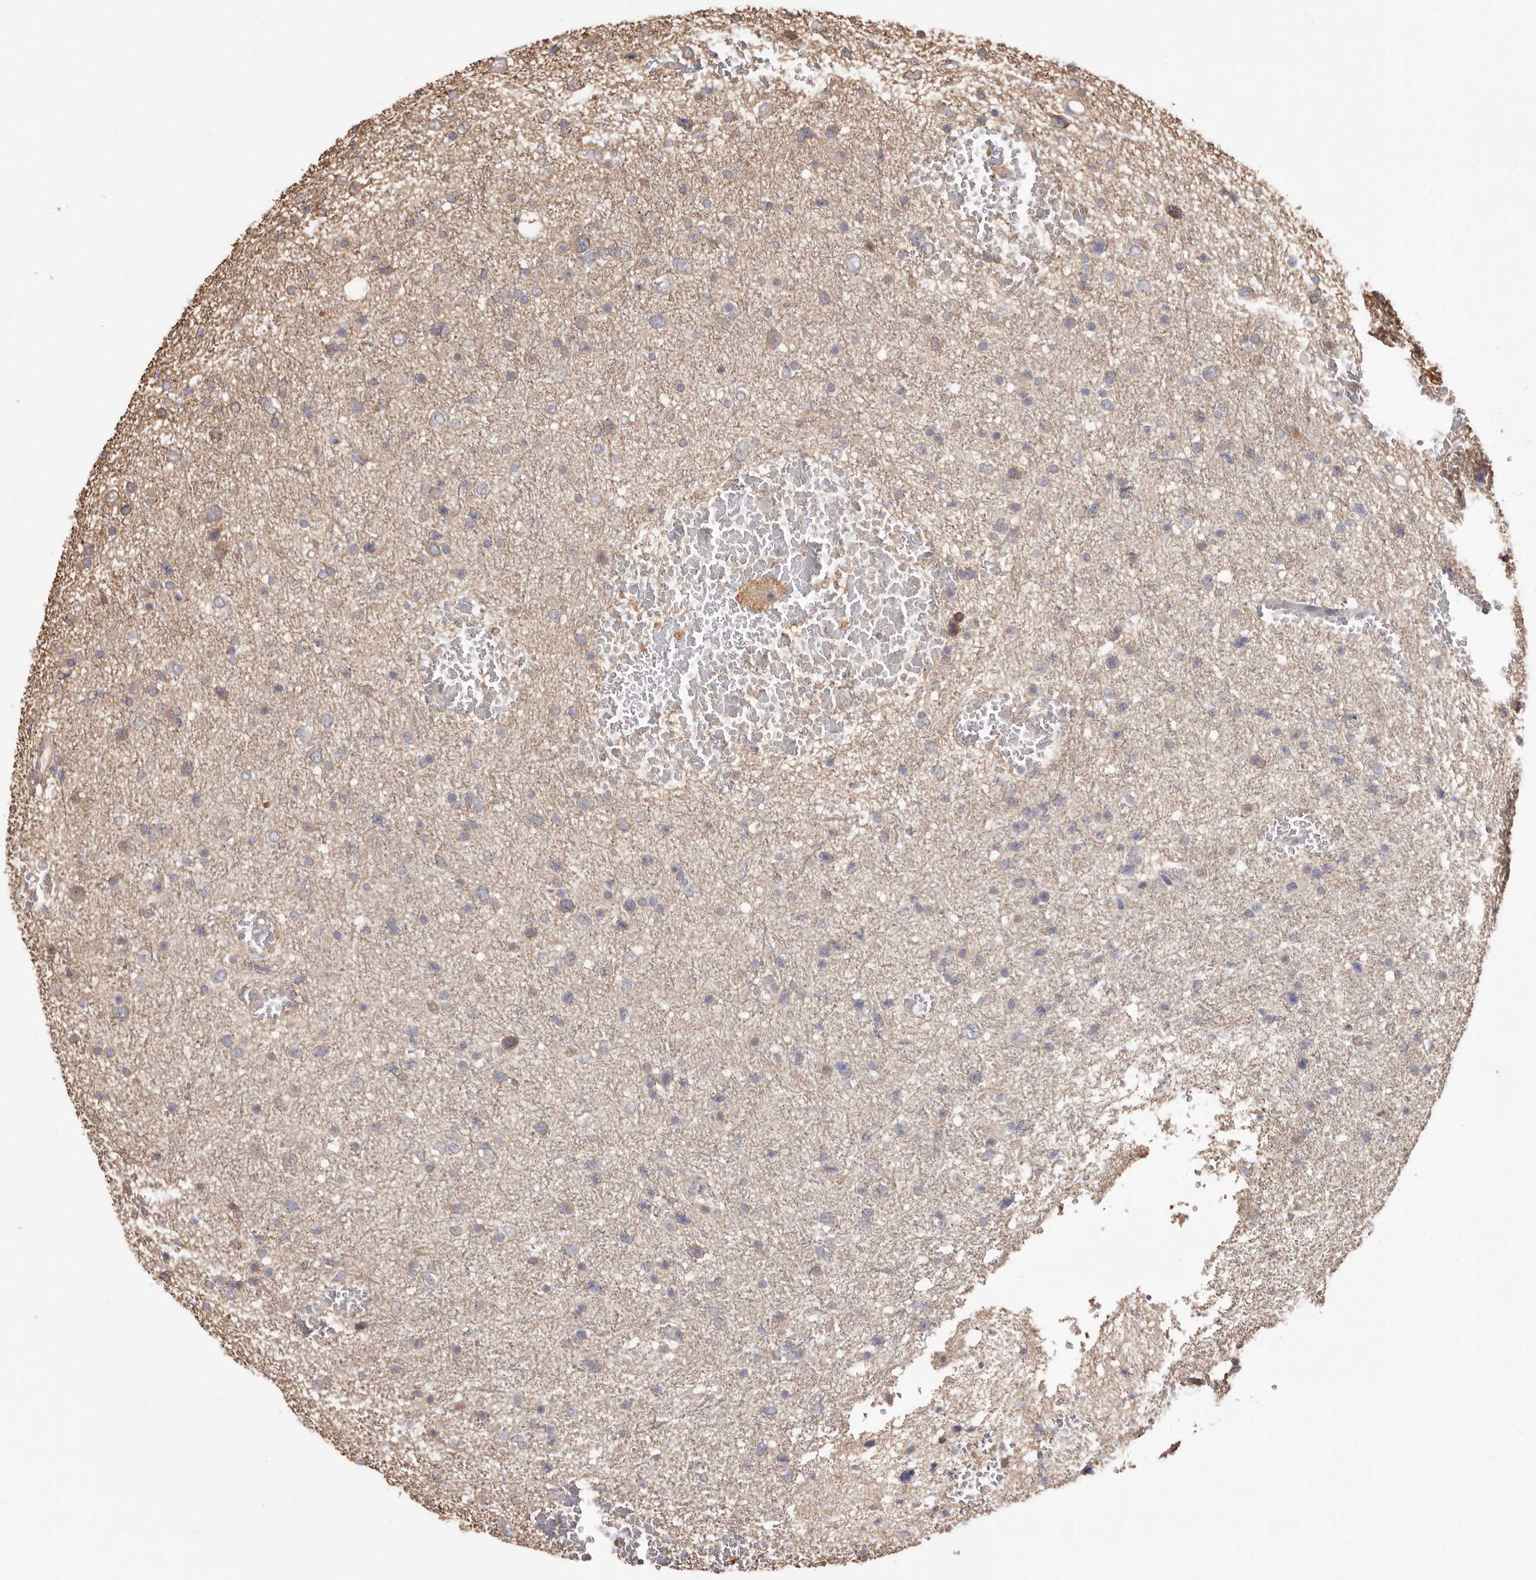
{"staining": {"intensity": "weak", "quantity": "<25%", "location": "cytoplasmic/membranous"}, "tissue": "glioma", "cell_type": "Tumor cells", "image_type": "cancer", "snomed": [{"axis": "morphology", "description": "Glioma, malignant, Low grade"}, {"axis": "topography", "description": "Brain"}], "caption": "An image of human glioma is negative for staining in tumor cells. (DAB (3,3'-diaminobenzidine) immunohistochemistry with hematoxylin counter stain).", "gene": "PKM", "patient": {"sex": "female", "age": 37}}